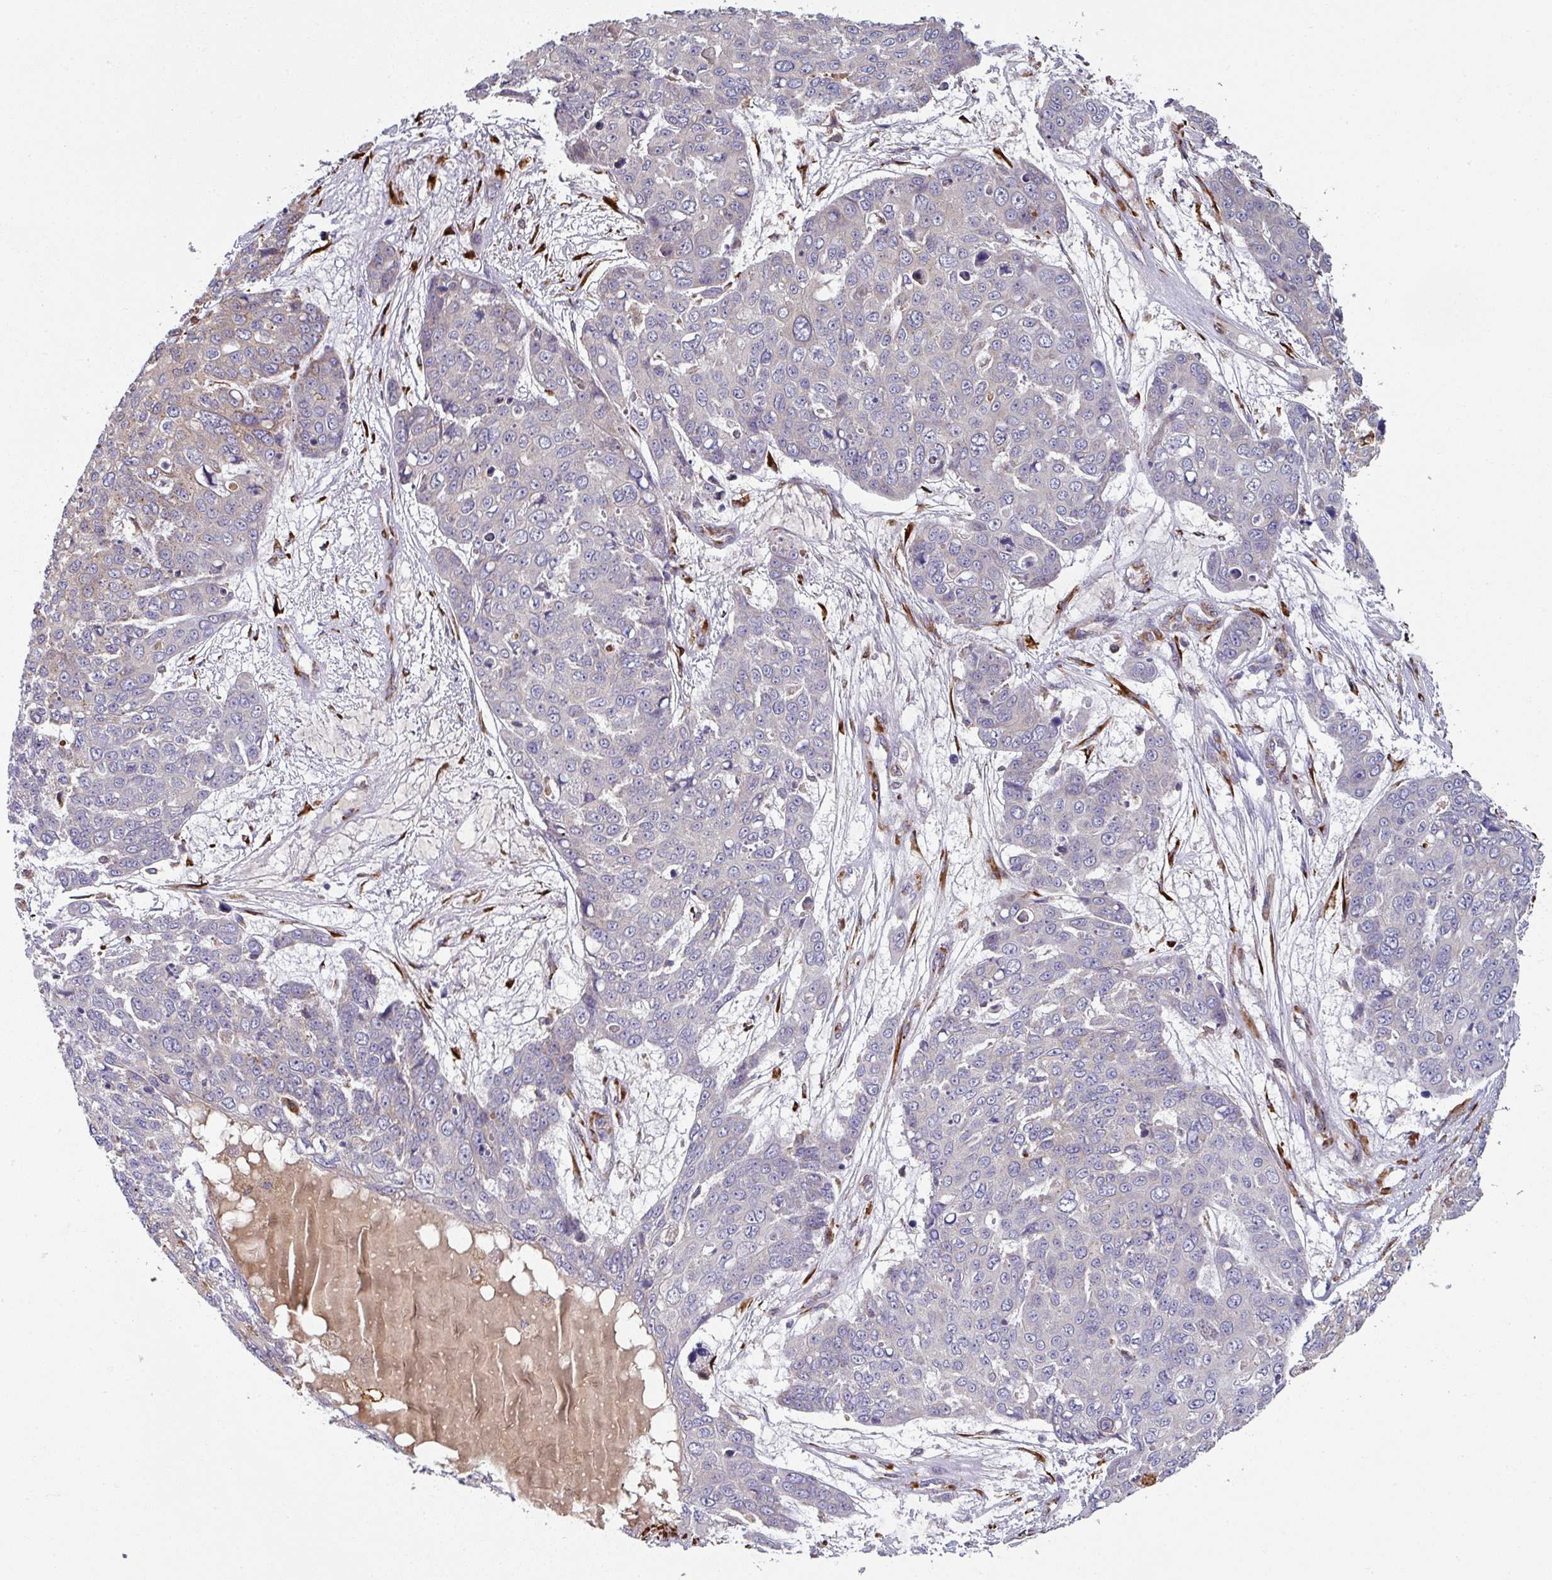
{"staining": {"intensity": "weak", "quantity": "<25%", "location": "cytoplasmic/membranous"}, "tissue": "skin cancer", "cell_type": "Tumor cells", "image_type": "cancer", "snomed": [{"axis": "morphology", "description": "Squamous cell carcinoma, NOS"}, {"axis": "topography", "description": "Skin"}], "caption": "Skin squamous cell carcinoma stained for a protein using IHC exhibits no staining tumor cells.", "gene": "ZNF268", "patient": {"sex": "male", "age": 71}}